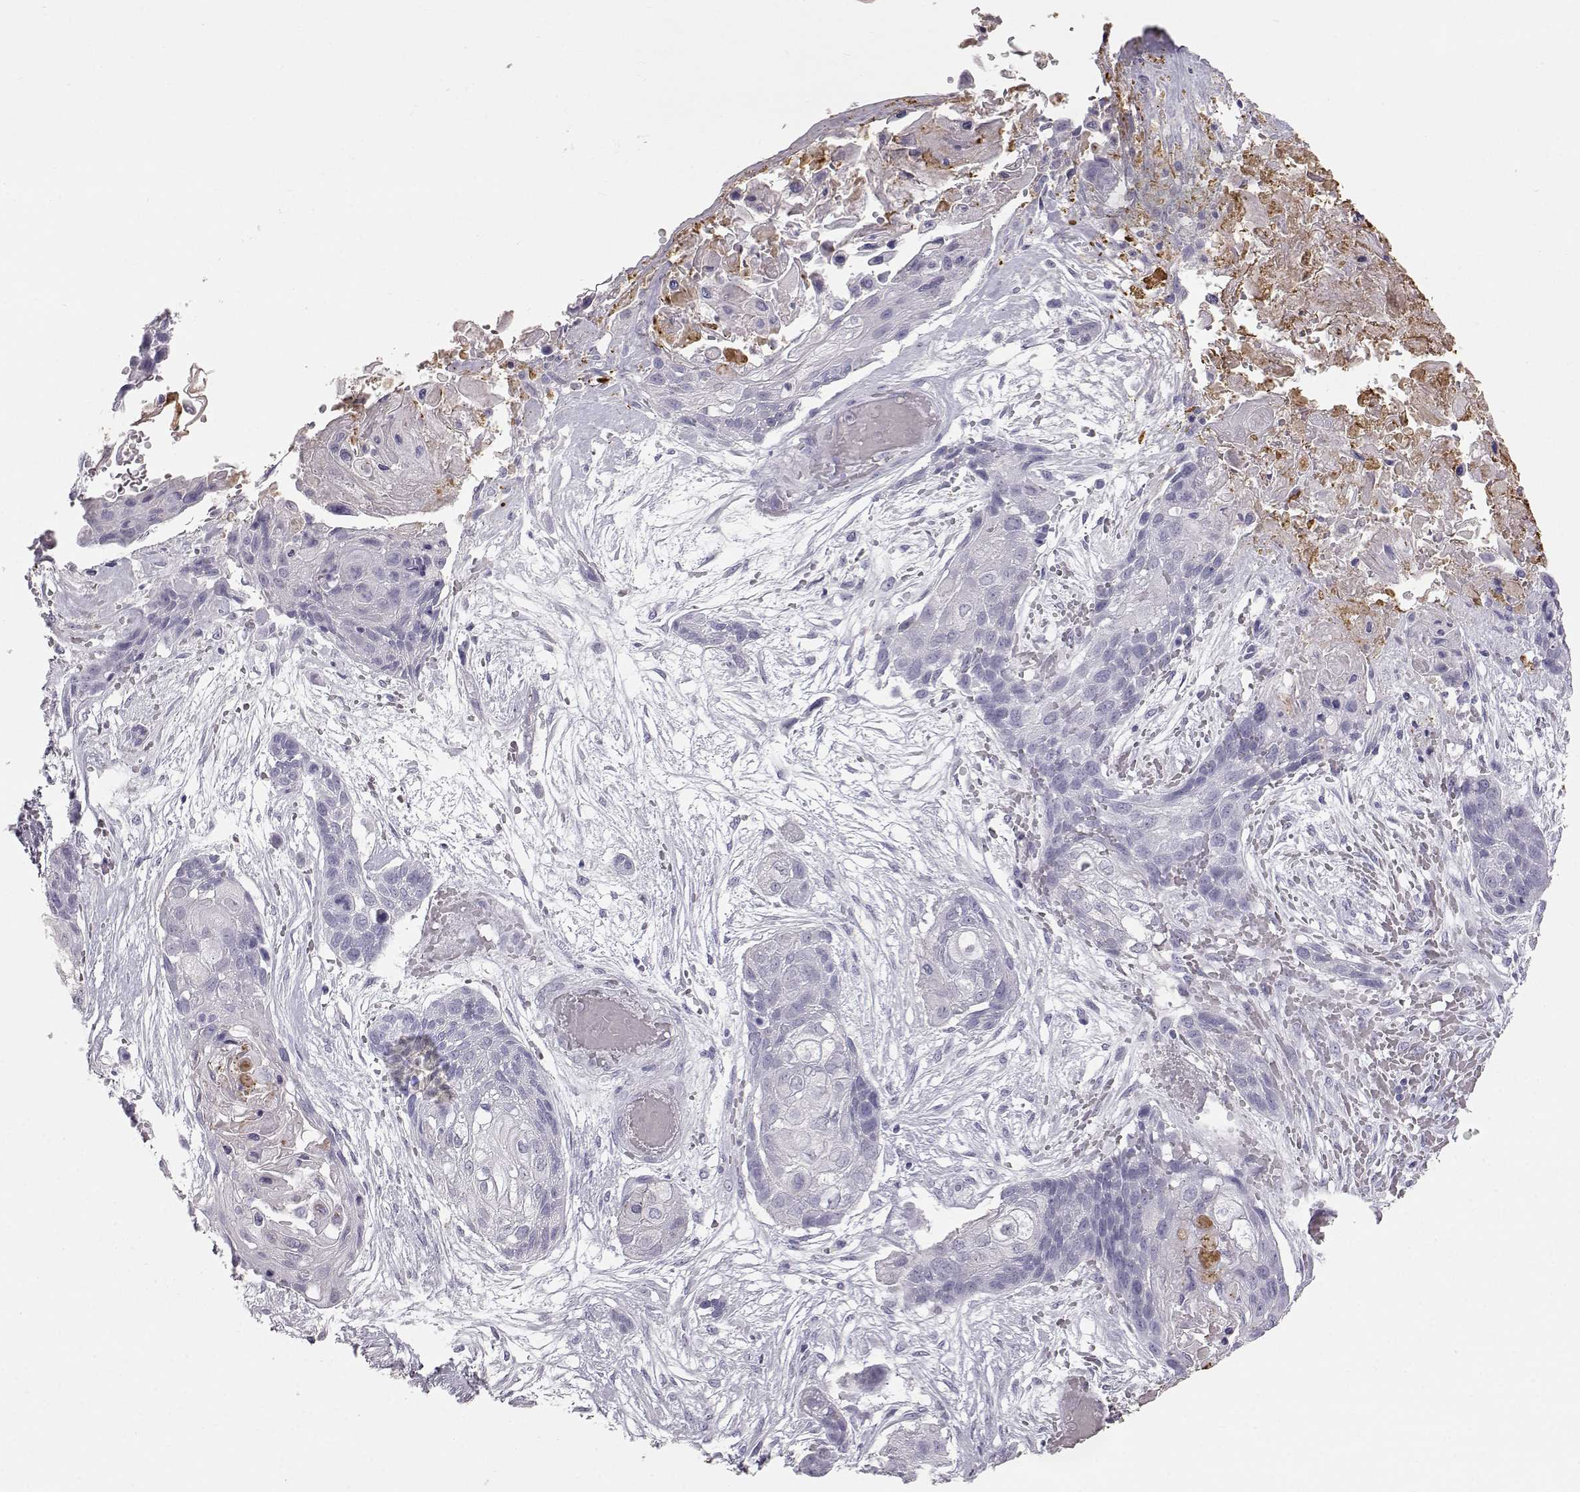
{"staining": {"intensity": "negative", "quantity": "none", "location": "none"}, "tissue": "lung cancer", "cell_type": "Tumor cells", "image_type": "cancer", "snomed": [{"axis": "morphology", "description": "Squamous cell carcinoma, NOS"}, {"axis": "topography", "description": "Lung"}], "caption": "Immunohistochemistry (IHC) of lung squamous cell carcinoma displays no expression in tumor cells.", "gene": "KRTAP16-1", "patient": {"sex": "male", "age": 69}}